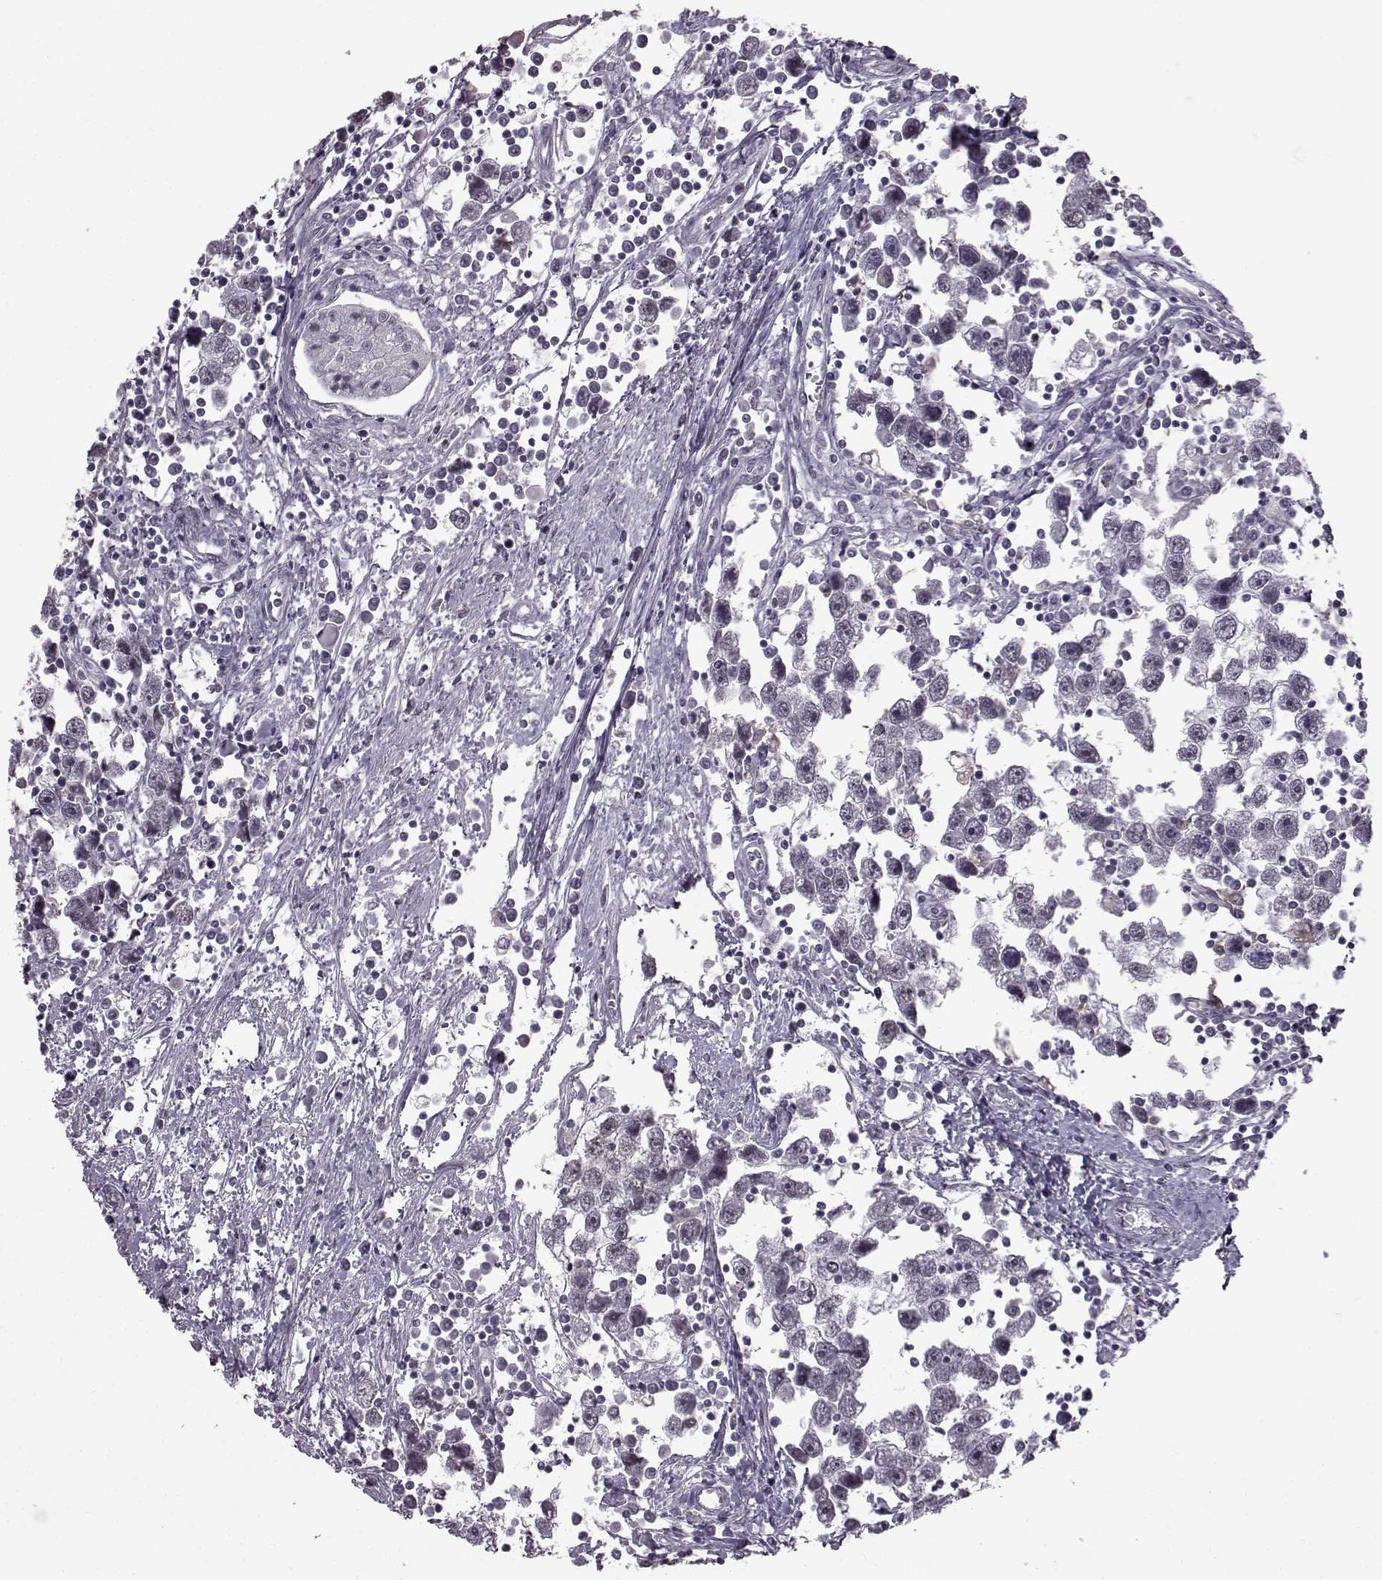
{"staining": {"intensity": "negative", "quantity": "none", "location": "none"}, "tissue": "testis cancer", "cell_type": "Tumor cells", "image_type": "cancer", "snomed": [{"axis": "morphology", "description": "Seminoma, NOS"}, {"axis": "topography", "description": "Testis"}], "caption": "Tumor cells are negative for brown protein staining in seminoma (testis).", "gene": "SLC28A2", "patient": {"sex": "male", "age": 30}}